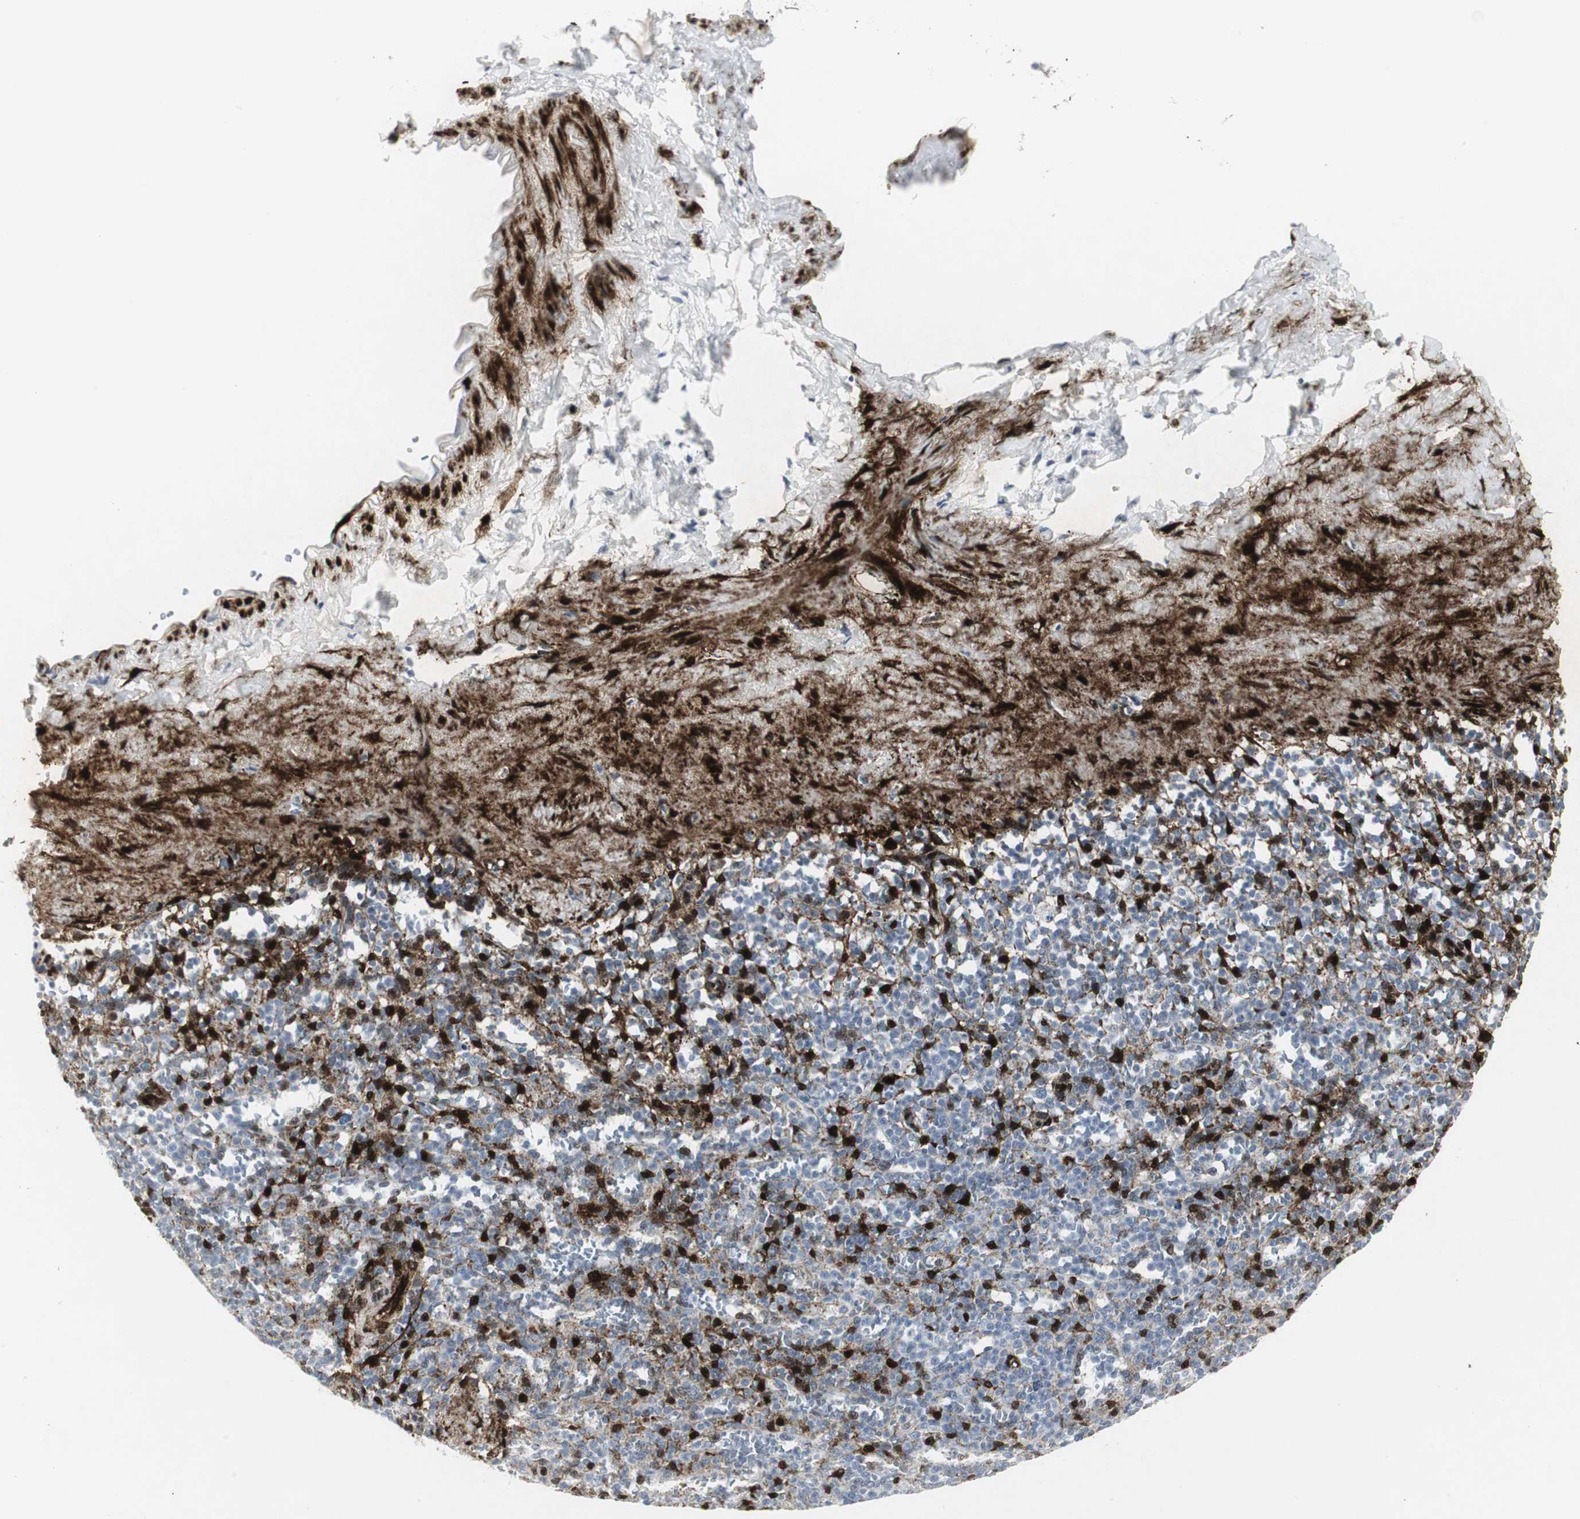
{"staining": {"intensity": "strong", "quantity": "25%-75%", "location": "cytoplasmic/membranous"}, "tissue": "spleen", "cell_type": "Cells in red pulp", "image_type": "normal", "snomed": [{"axis": "morphology", "description": "Normal tissue, NOS"}, {"axis": "topography", "description": "Spleen"}], "caption": "A histopathology image of spleen stained for a protein shows strong cytoplasmic/membranous brown staining in cells in red pulp.", "gene": "PPP1R14A", "patient": {"sex": "female", "age": 74}}